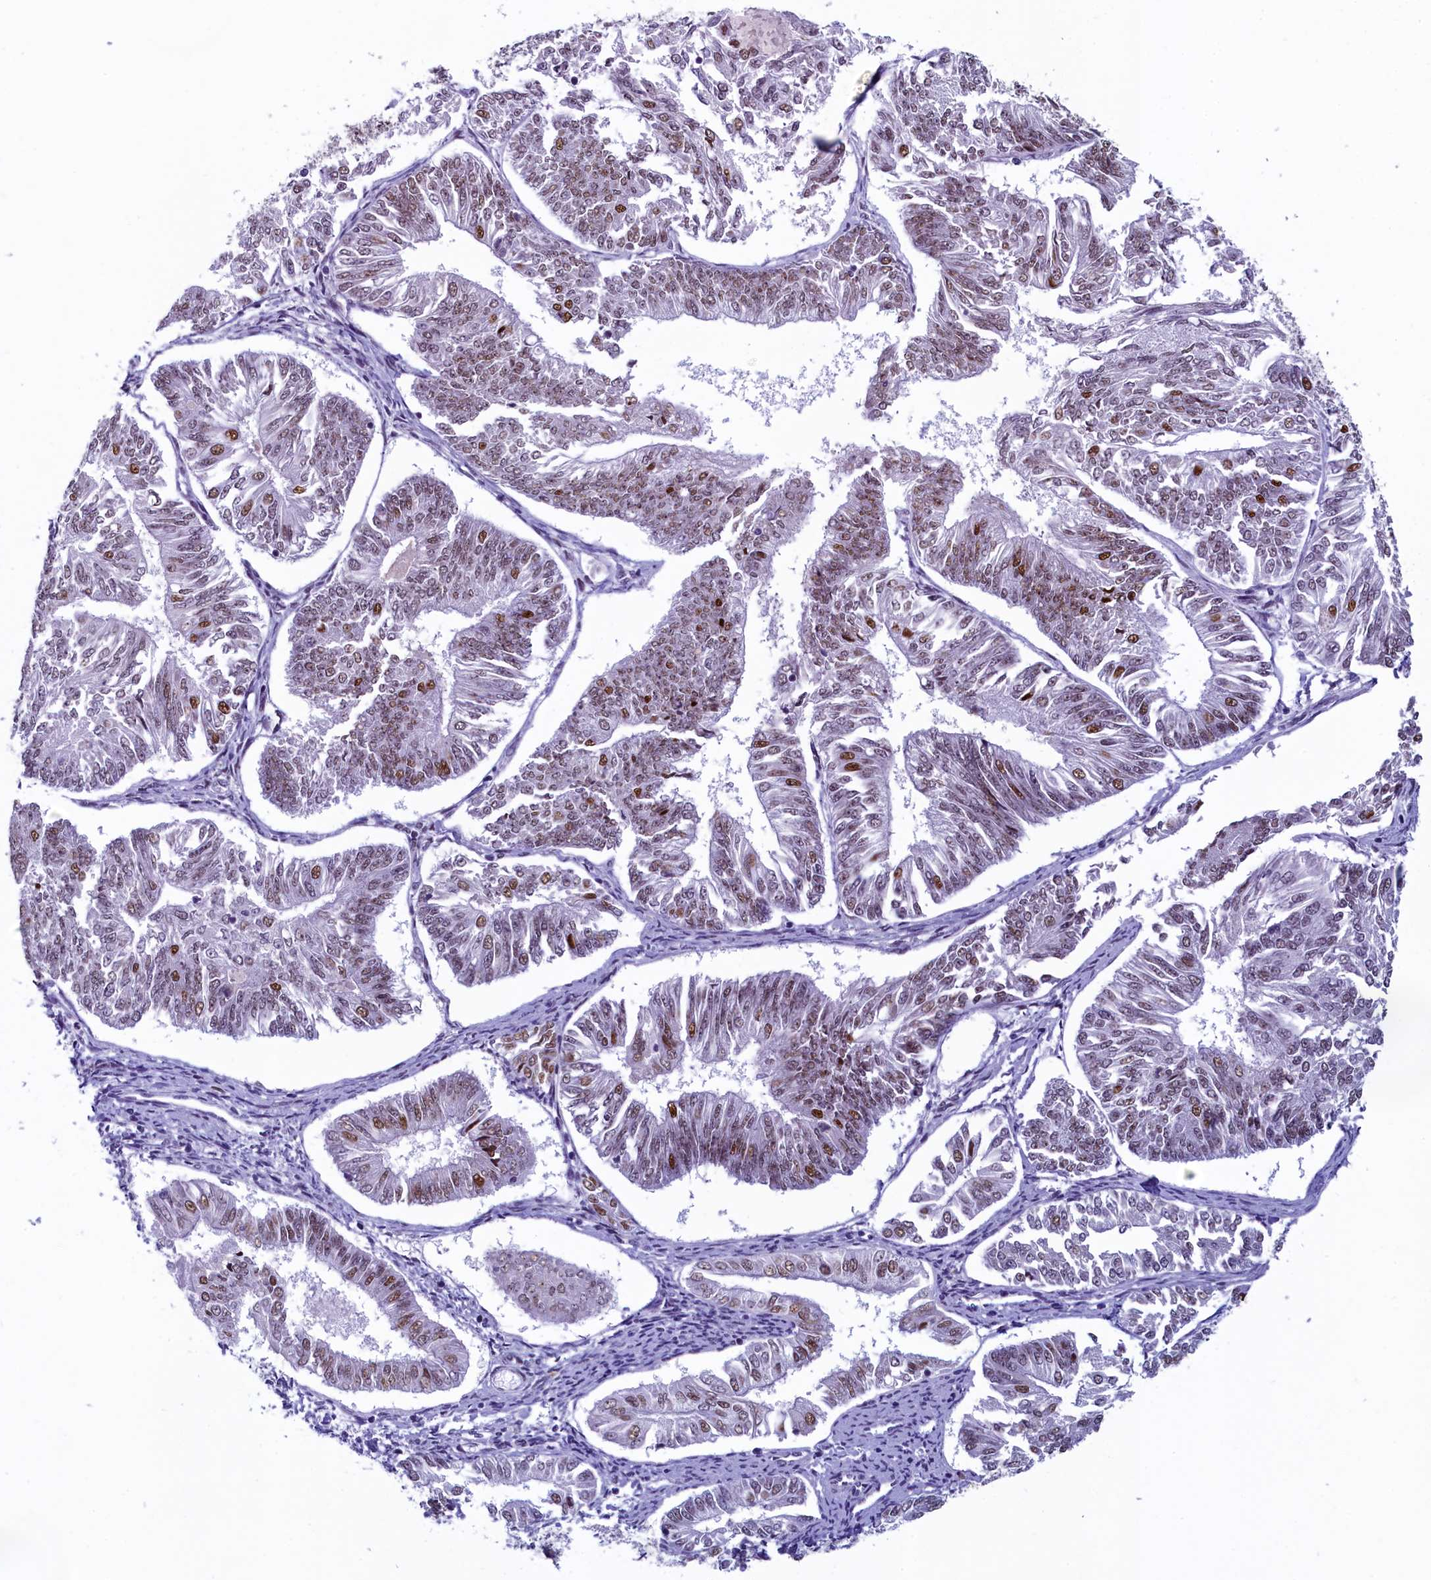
{"staining": {"intensity": "moderate", "quantity": "25%-75%", "location": "nuclear"}, "tissue": "endometrial cancer", "cell_type": "Tumor cells", "image_type": "cancer", "snomed": [{"axis": "morphology", "description": "Adenocarcinoma, NOS"}, {"axis": "topography", "description": "Endometrium"}], "caption": "An IHC image of tumor tissue is shown. Protein staining in brown shows moderate nuclear positivity in adenocarcinoma (endometrial) within tumor cells.", "gene": "SUGP2", "patient": {"sex": "female", "age": 58}}